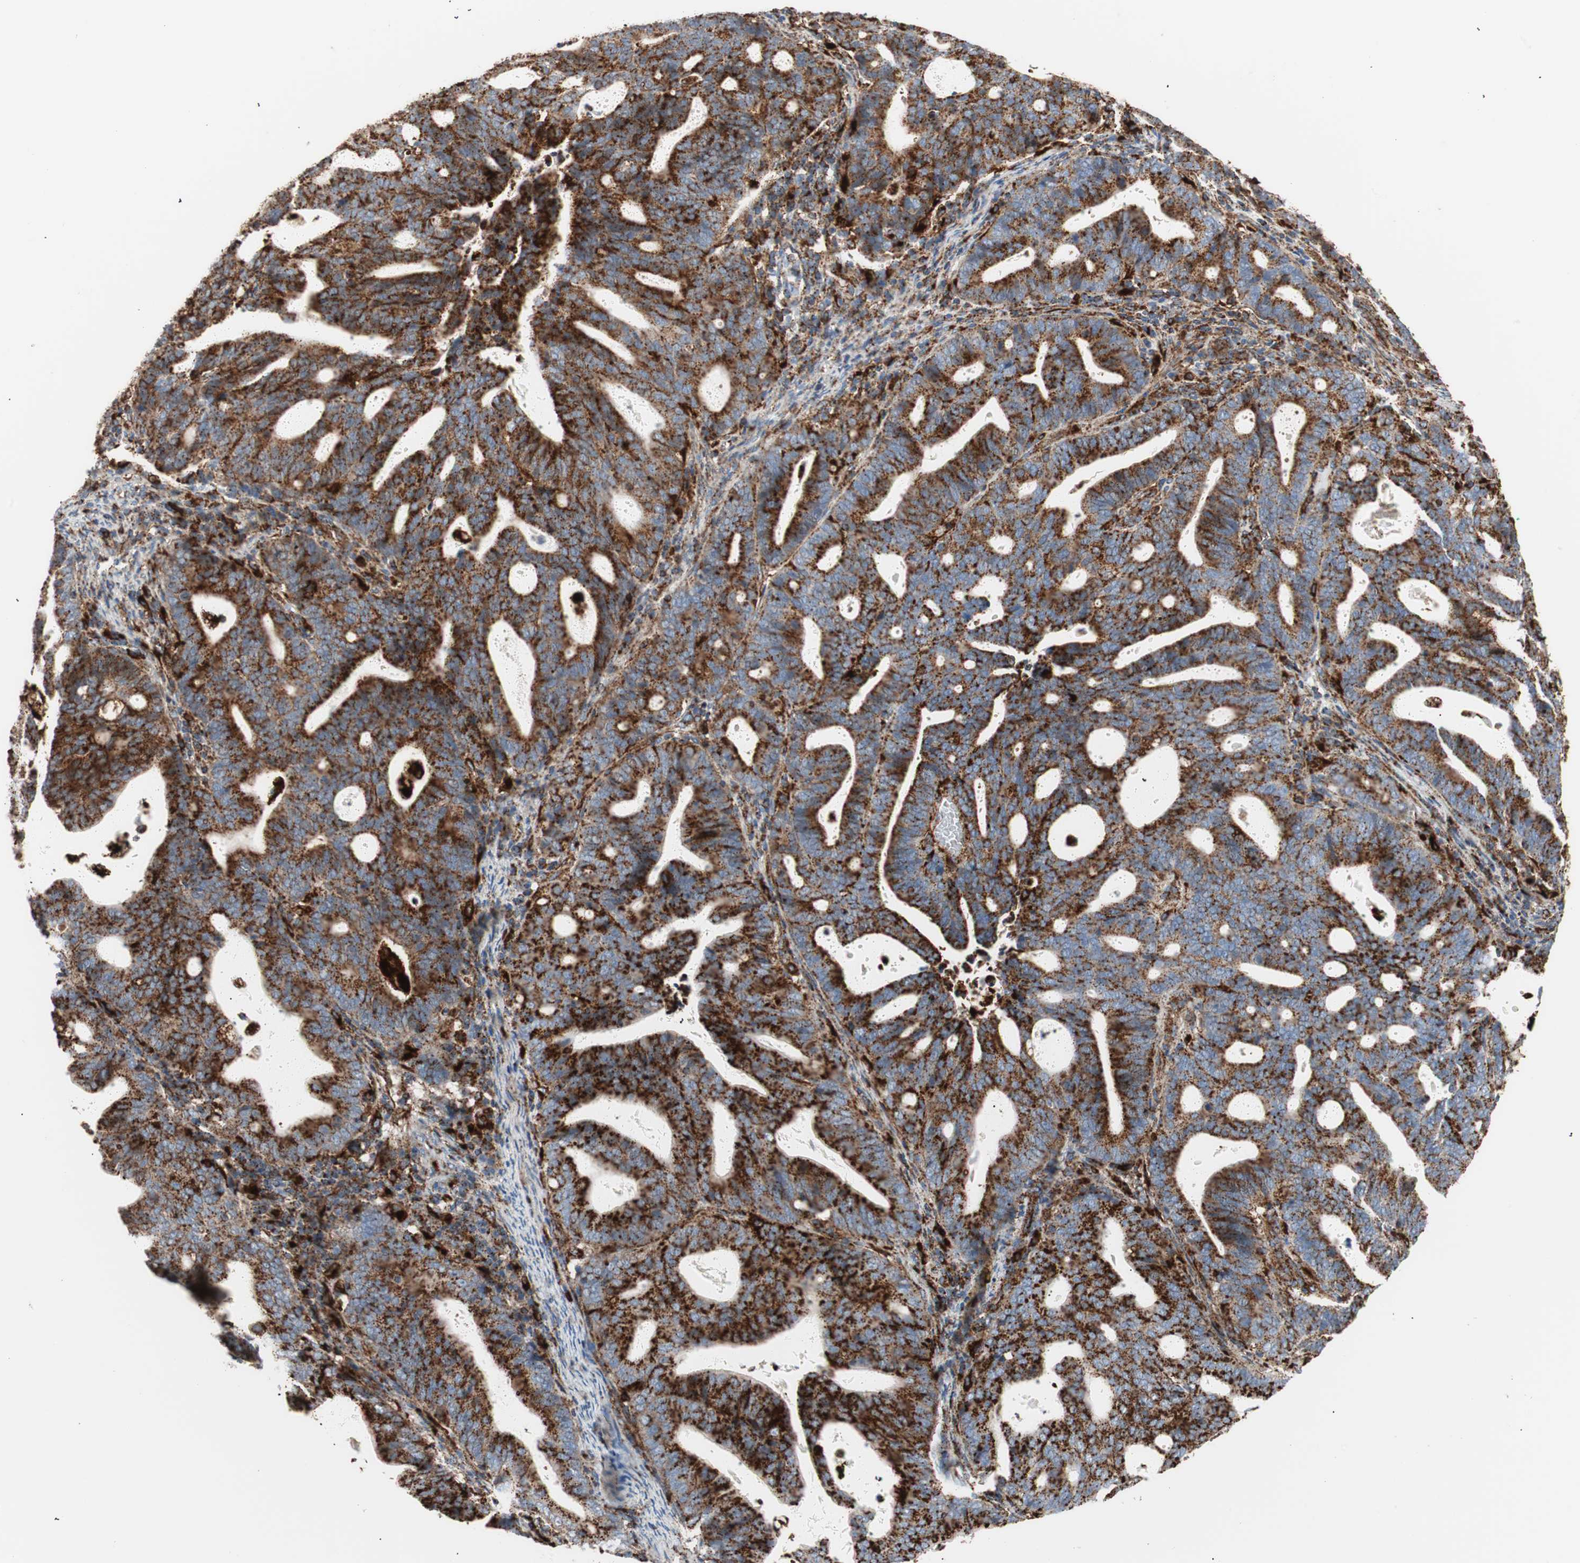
{"staining": {"intensity": "strong", "quantity": ">75%", "location": "cytoplasmic/membranous"}, "tissue": "endometrial cancer", "cell_type": "Tumor cells", "image_type": "cancer", "snomed": [{"axis": "morphology", "description": "Adenocarcinoma, NOS"}, {"axis": "topography", "description": "Uterus"}], "caption": "Protein expression analysis of human adenocarcinoma (endometrial) reveals strong cytoplasmic/membranous expression in about >75% of tumor cells.", "gene": "LAMP1", "patient": {"sex": "female", "age": 83}}